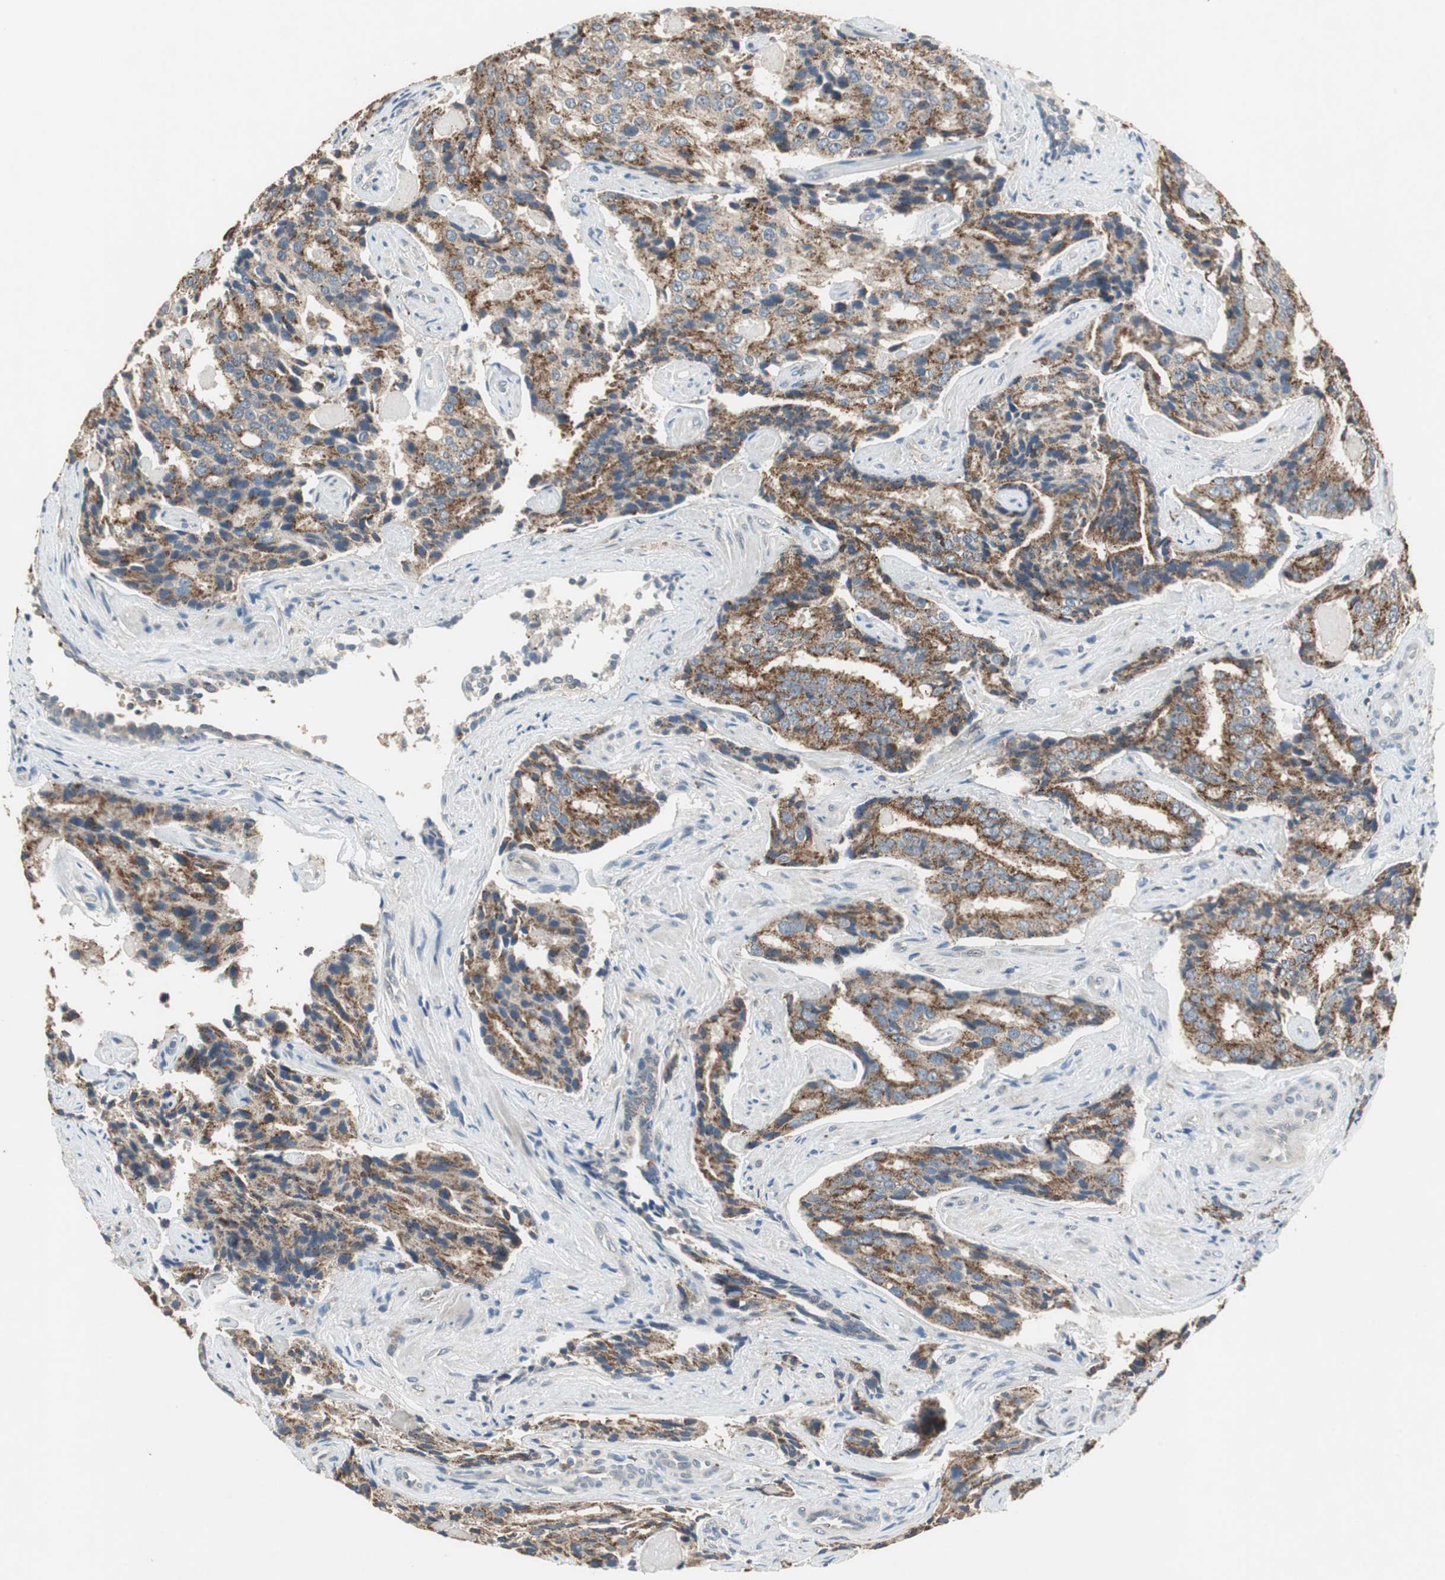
{"staining": {"intensity": "moderate", "quantity": ">75%", "location": "cytoplasmic/membranous"}, "tissue": "prostate cancer", "cell_type": "Tumor cells", "image_type": "cancer", "snomed": [{"axis": "morphology", "description": "Adenocarcinoma, High grade"}, {"axis": "topography", "description": "Prostate"}], "caption": "Human high-grade adenocarcinoma (prostate) stained with a protein marker demonstrates moderate staining in tumor cells.", "gene": "PI4KB", "patient": {"sex": "male", "age": 58}}